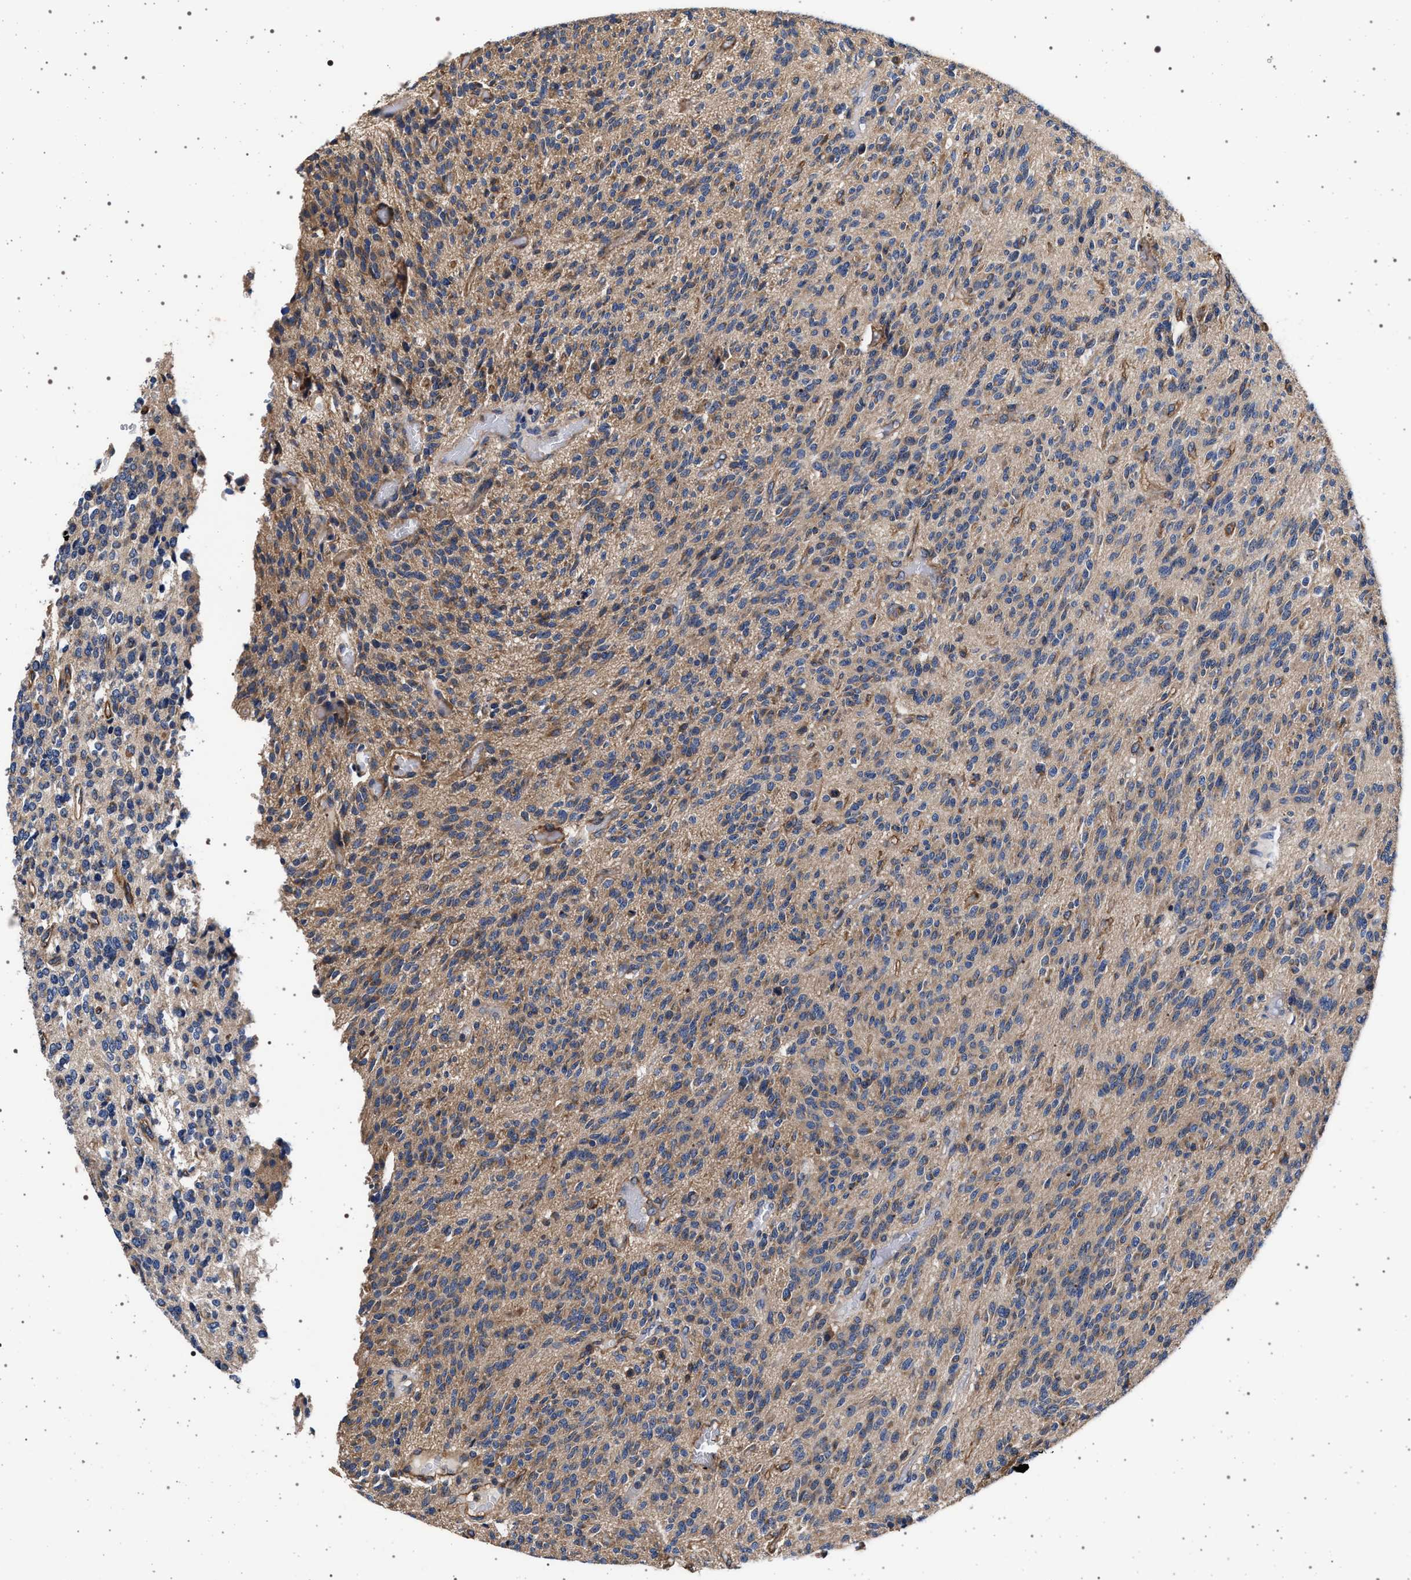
{"staining": {"intensity": "weak", "quantity": ">75%", "location": "cytoplasmic/membranous"}, "tissue": "glioma", "cell_type": "Tumor cells", "image_type": "cancer", "snomed": [{"axis": "morphology", "description": "Glioma, malignant, High grade"}, {"axis": "topography", "description": "Brain"}], "caption": "Immunohistochemical staining of human glioma demonstrates weak cytoplasmic/membranous protein staining in about >75% of tumor cells.", "gene": "MAP3K2", "patient": {"sex": "male", "age": 34}}